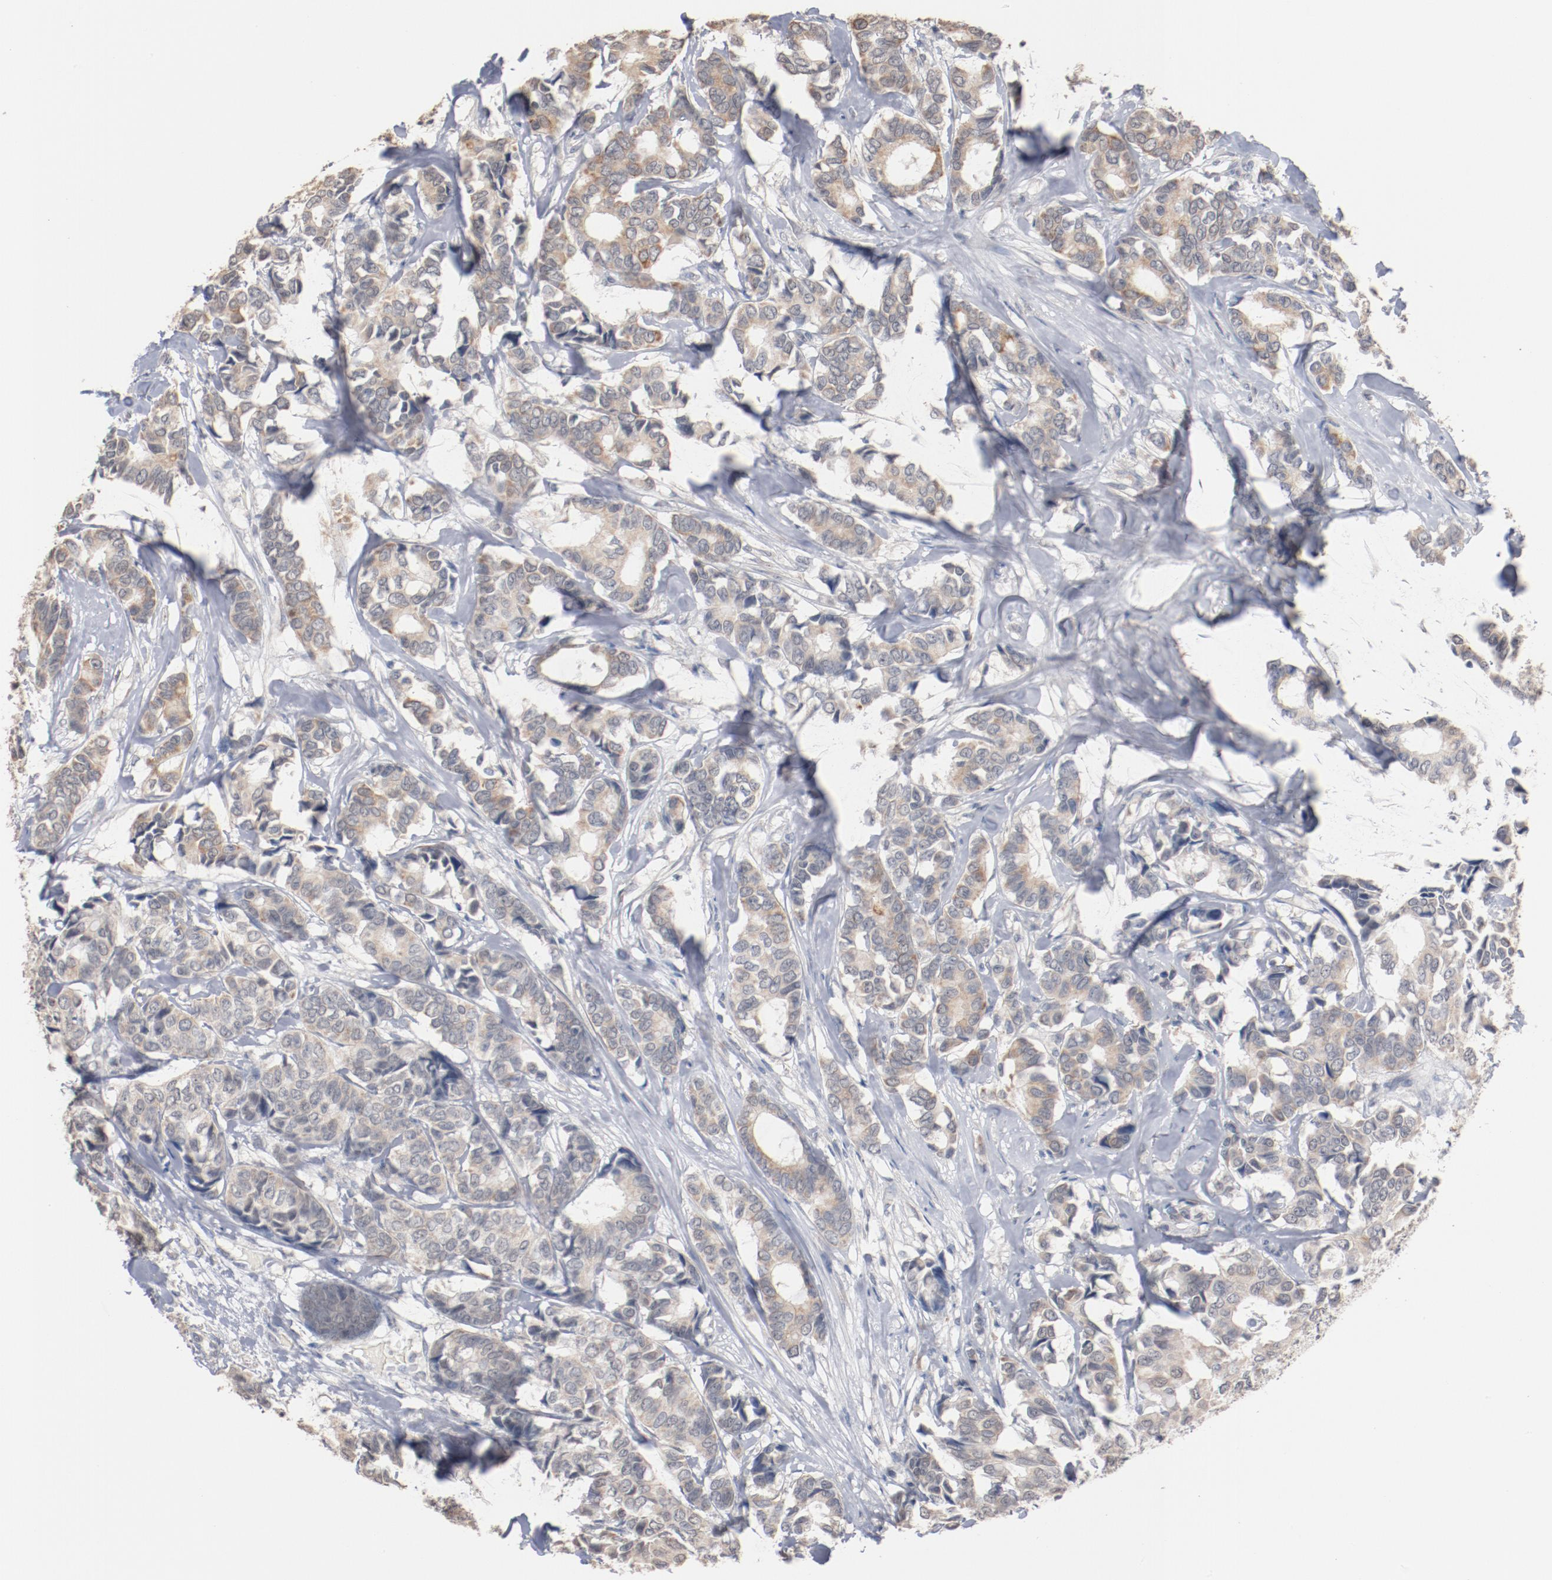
{"staining": {"intensity": "weak", "quantity": "<25%", "location": "cytoplasmic/membranous"}, "tissue": "breast cancer", "cell_type": "Tumor cells", "image_type": "cancer", "snomed": [{"axis": "morphology", "description": "Duct carcinoma"}, {"axis": "topography", "description": "Breast"}], "caption": "This micrograph is of breast cancer (invasive ductal carcinoma) stained with immunohistochemistry to label a protein in brown with the nuclei are counter-stained blue. There is no staining in tumor cells.", "gene": "ERICH1", "patient": {"sex": "female", "age": 87}}